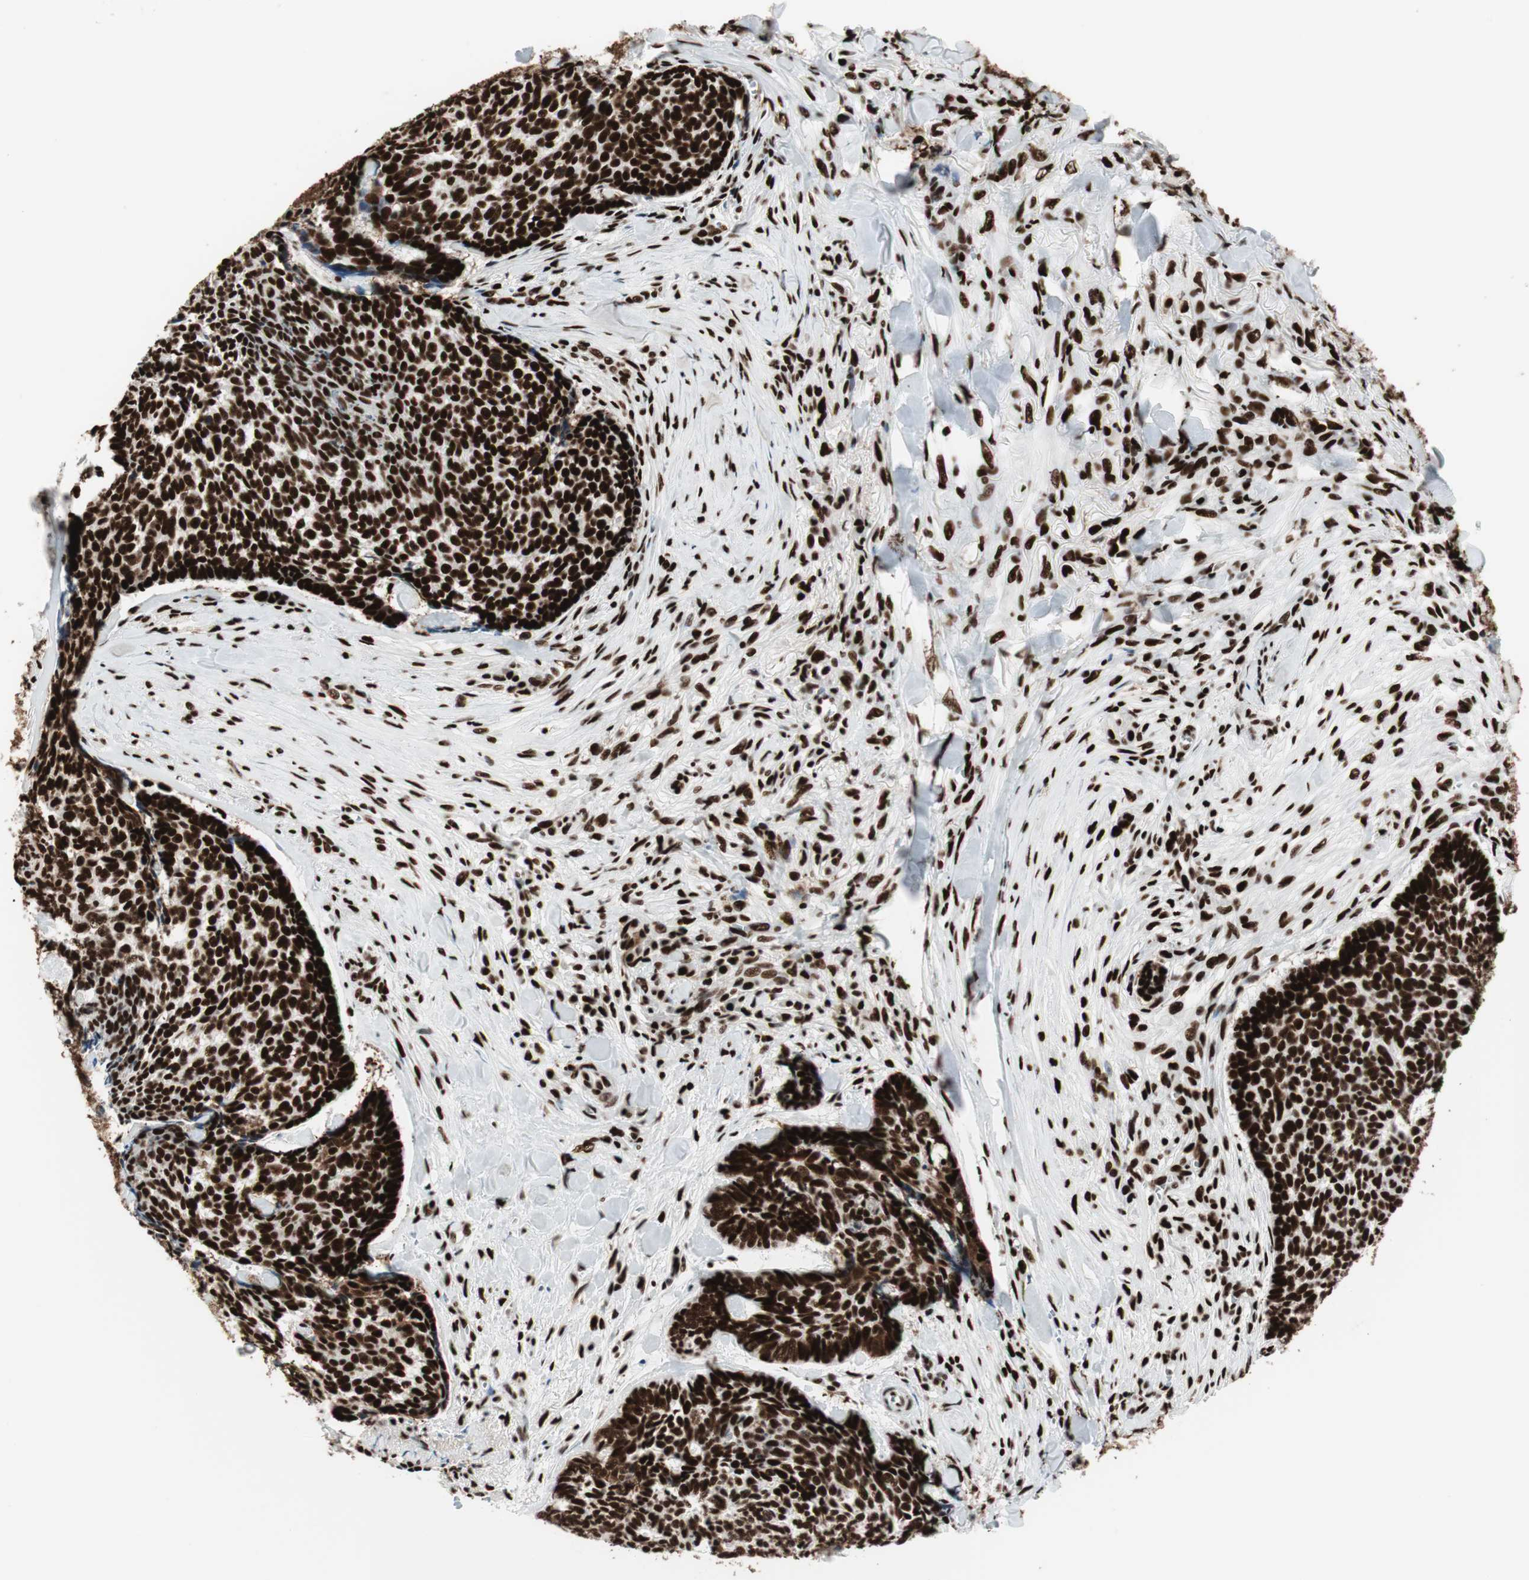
{"staining": {"intensity": "strong", "quantity": ">75%", "location": "nuclear"}, "tissue": "skin cancer", "cell_type": "Tumor cells", "image_type": "cancer", "snomed": [{"axis": "morphology", "description": "Basal cell carcinoma"}, {"axis": "topography", "description": "Skin"}], "caption": "Immunohistochemical staining of human skin cancer reveals strong nuclear protein positivity in approximately >75% of tumor cells. (DAB (3,3'-diaminobenzidine) IHC, brown staining for protein, blue staining for nuclei).", "gene": "PSME3", "patient": {"sex": "male", "age": 84}}